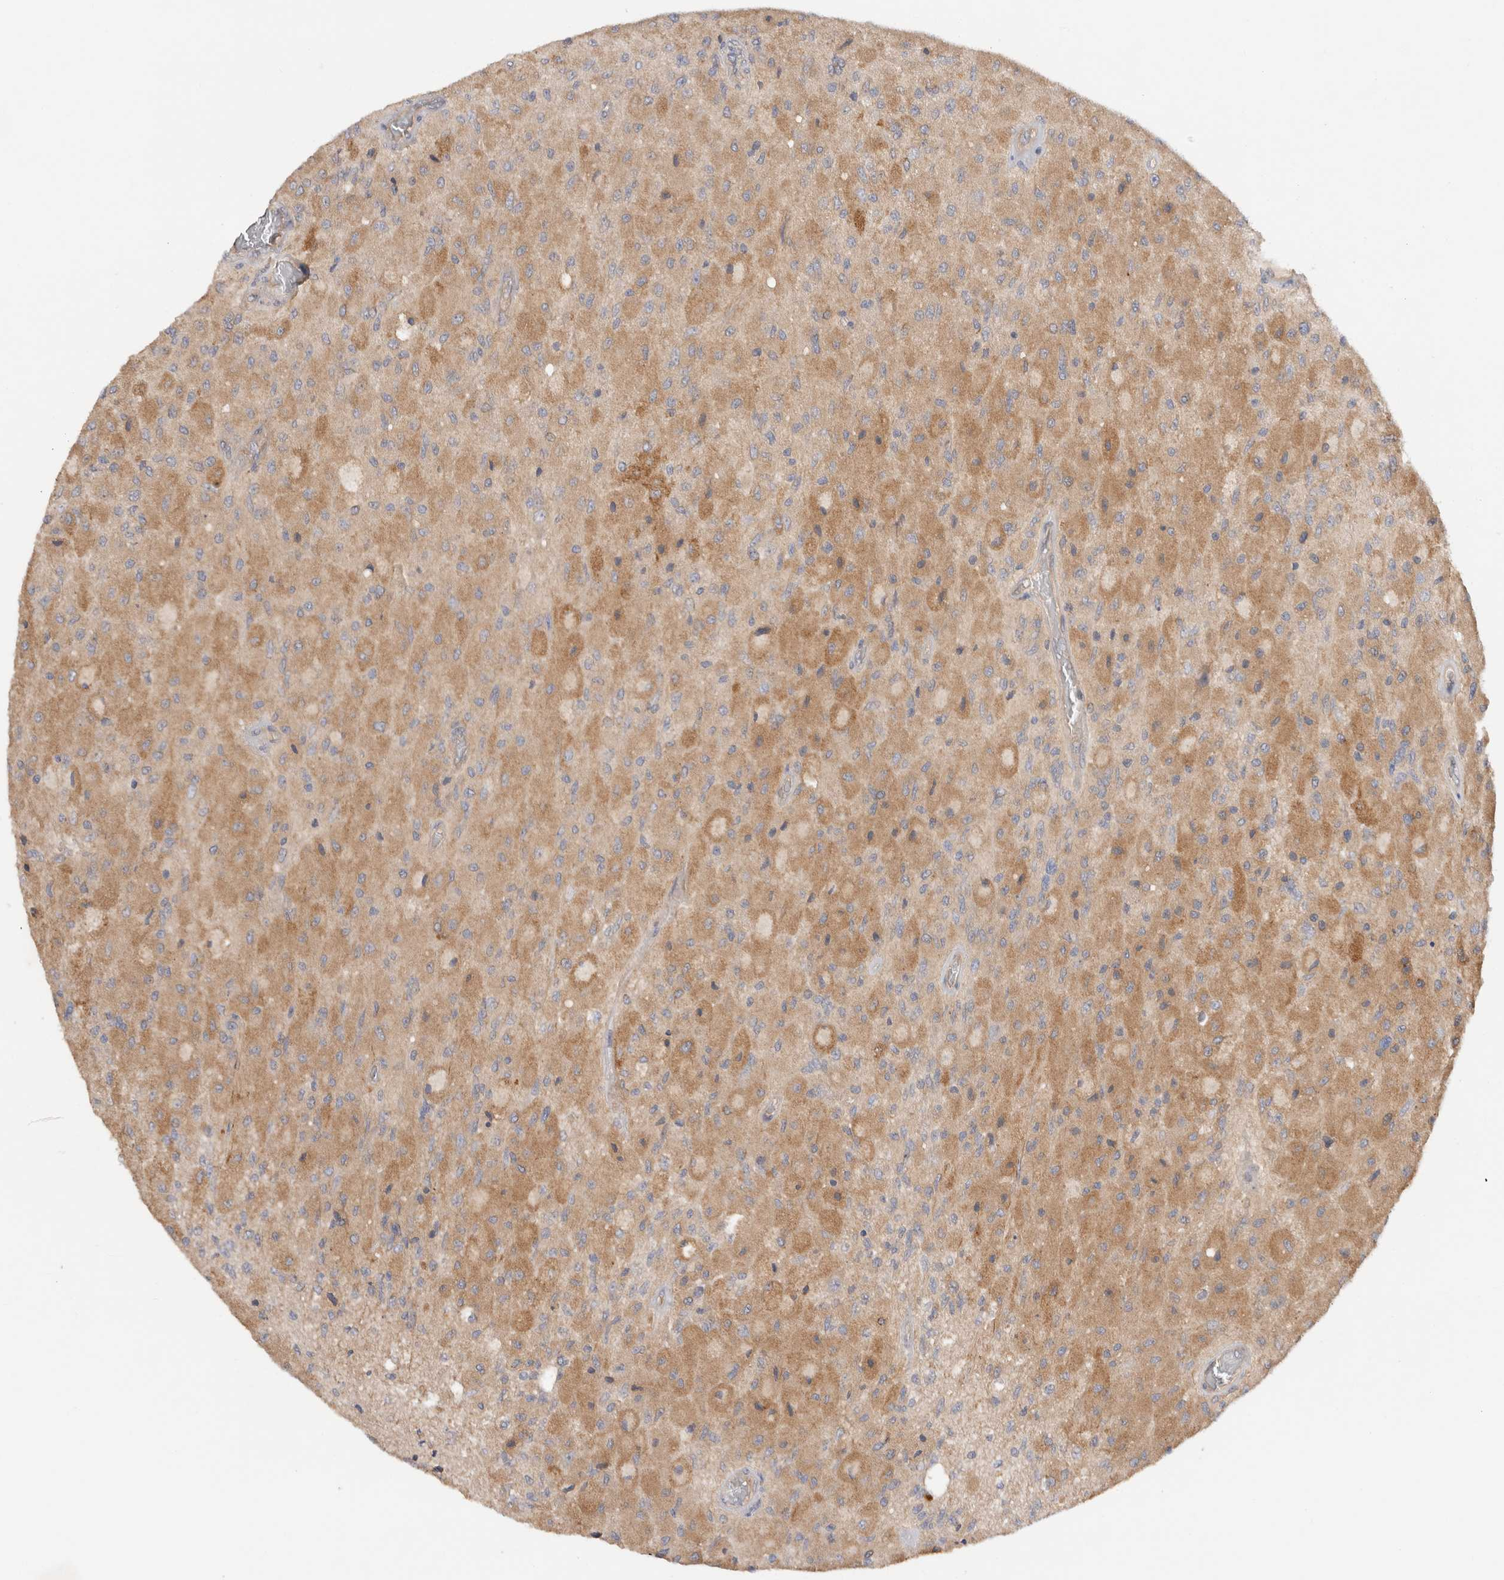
{"staining": {"intensity": "moderate", "quantity": "25%-75%", "location": "cytoplasmic/membranous"}, "tissue": "glioma", "cell_type": "Tumor cells", "image_type": "cancer", "snomed": [{"axis": "morphology", "description": "Normal tissue, NOS"}, {"axis": "morphology", "description": "Glioma, malignant, High grade"}, {"axis": "topography", "description": "Cerebral cortex"}], "caption": "Immunohistochemistry (IHC) photomicrograph of neoplastic tissue: malignant glioma (high-grade) stained using immunohistochemistry displays medium levels of moderate protein expression localized specifically in the cytoplasmic/membranous of tumor cells, appearing as a cytoplasmic/membranous brown color.", "gene": "SGK3", "patient": {"sex": "male", "age": 77}}